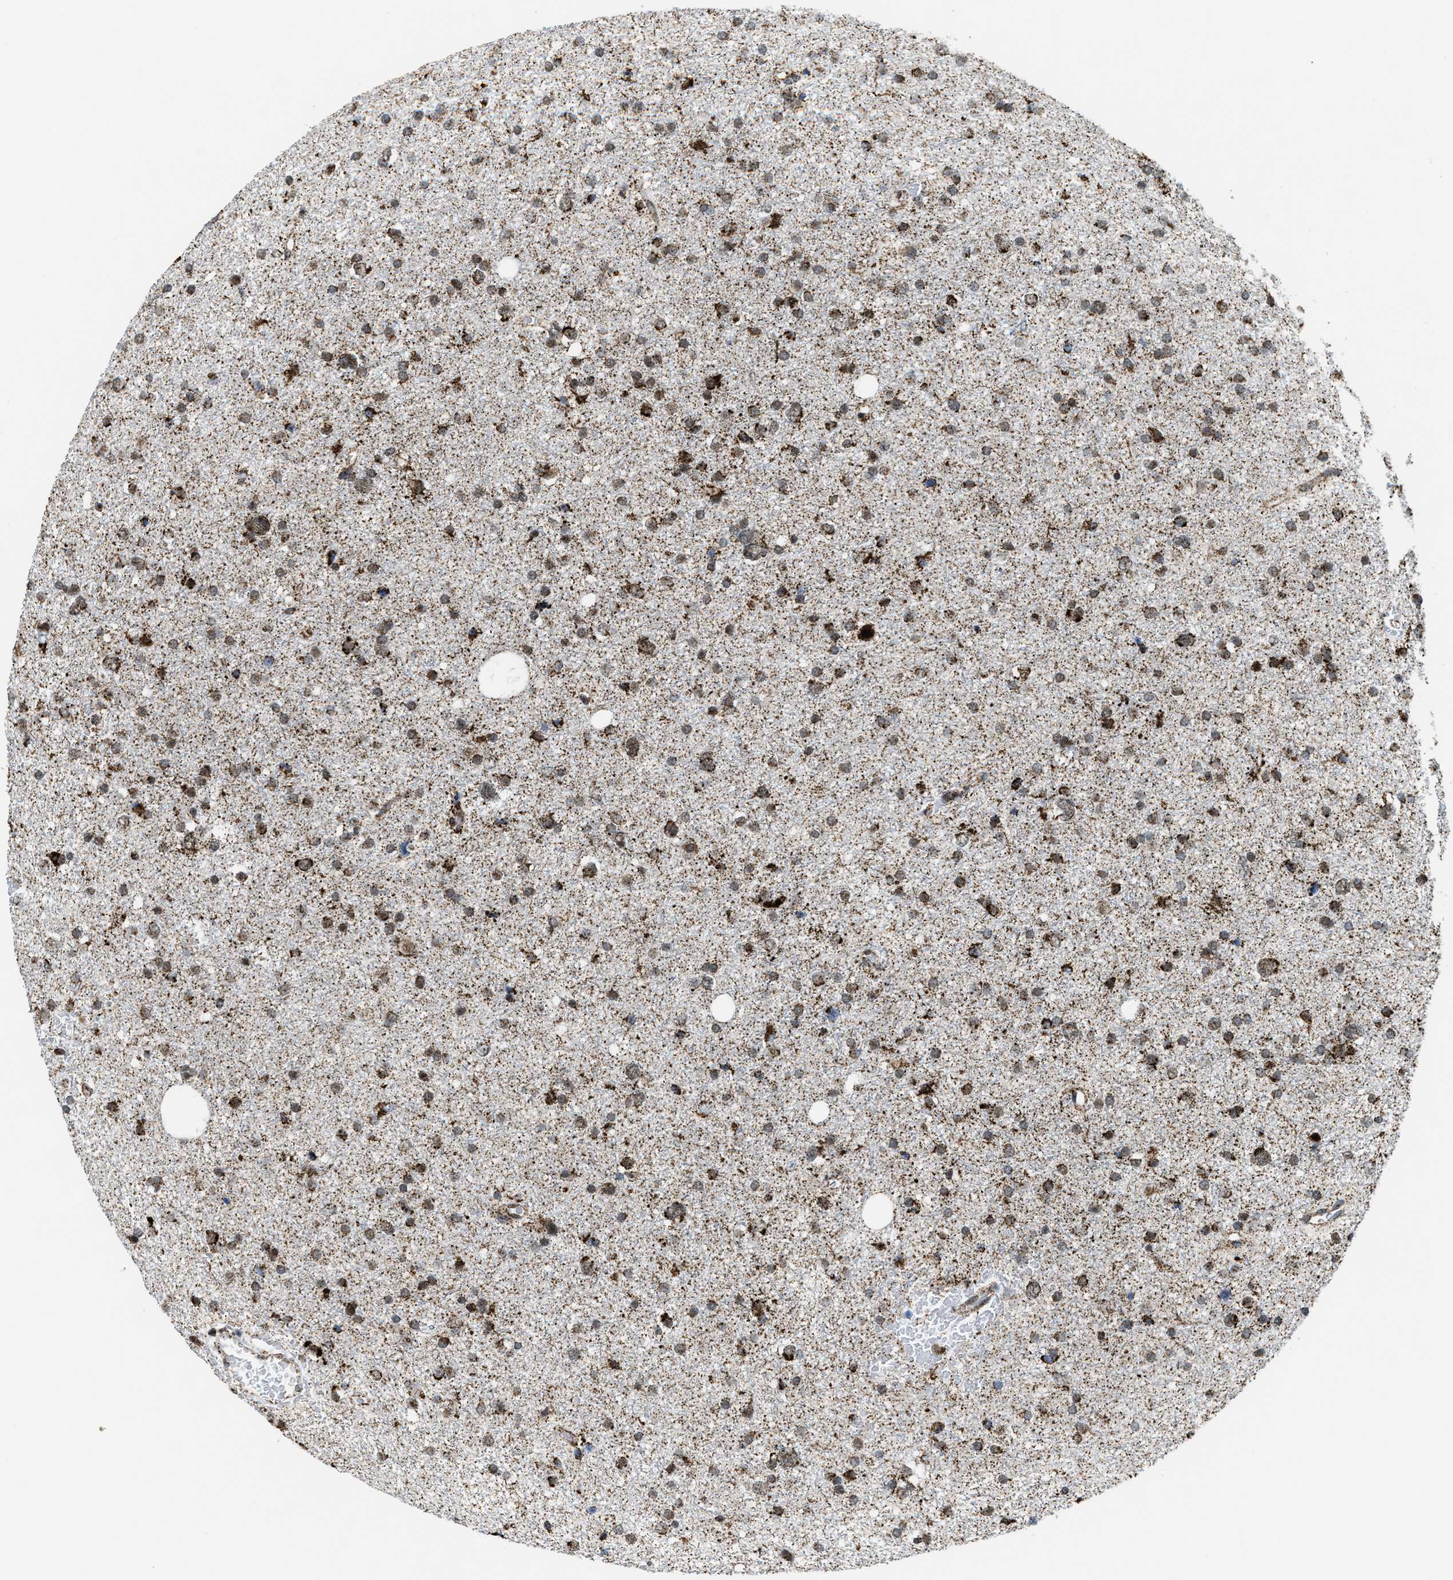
{"staining": {"intensity": "moderate", "quantity": ">75%", "location": "cytoplasmic/membranous,nuclear"}, "tissue": "glioma", "cell_type": "Tumor cells", "image_type": "cancer", "snomed": [{"axis": "morphology", "description": "Glioma, malignant, Low grade"}, {"axis": "topography", "description": "Brain"}], "caption": "This photomicrograph exhibits malignant low-grade glioma stained with immunohistochemistry to label a protein in brown. The cytoplasmic/membranous and nuclear of tumor cells show moderate positivity for the protein. Nuclei are counter-stained blue.", "gene": "HIBADH", "patient": {"sex": "female", "age": 37}}